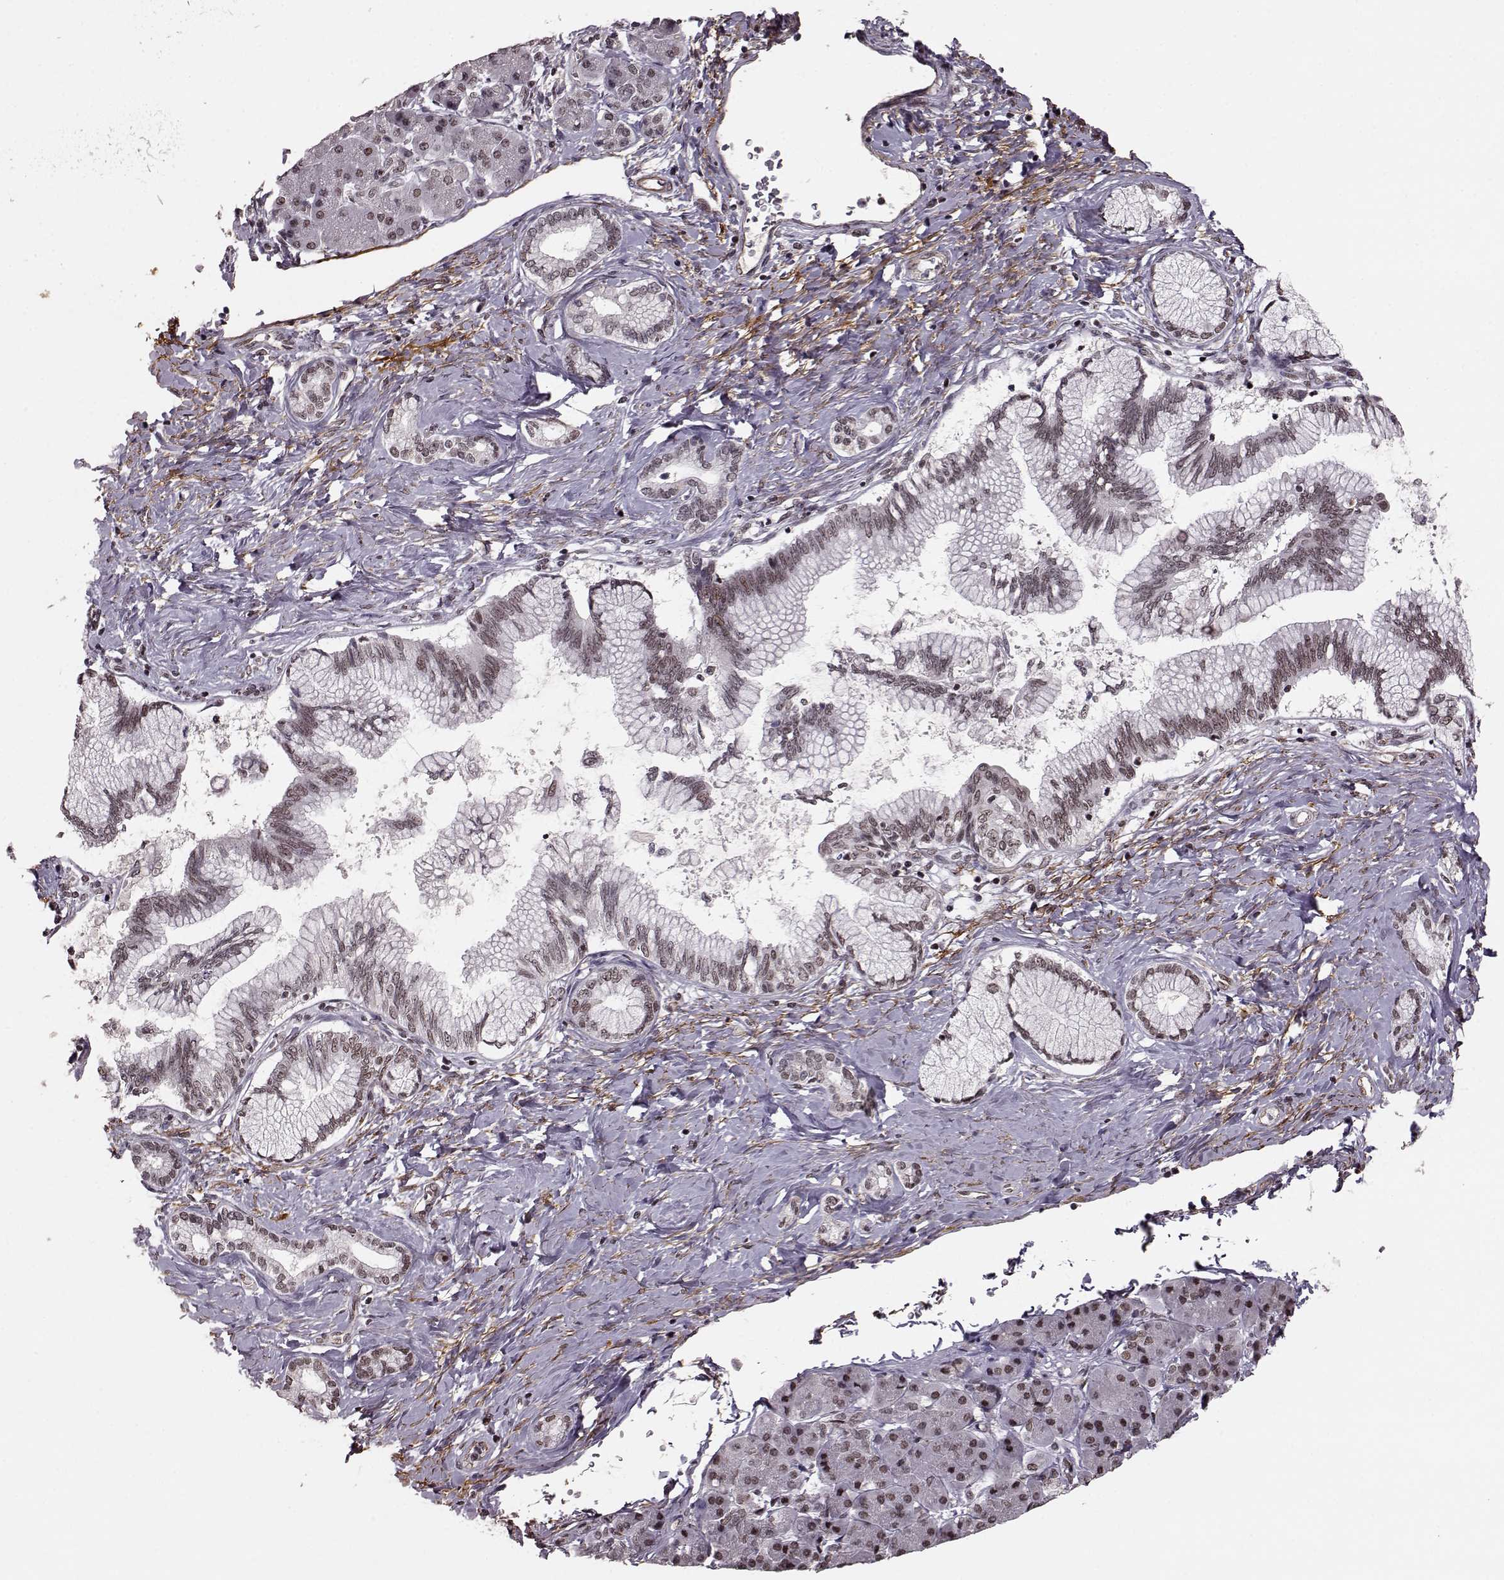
{"staining": {"intensity": "weak", "quantity": ">75%", "location": "nuclear"}, "tissue": "pancreatic cancer", "cell_type": "Tumor cells", "image_type": "cancer", "snomed": [{"axis": "morphology", "description": "Adenocarcinoma, NOS"}, {"axis": "topography", "description": "Pancreas"}], "caption": "Brown immunohistochemical staining in pancreatic cancer shows weak nuclear staining in about >75% of tumor cells.", "gene": "RRAGD", "patient": {"sex": "female", "age": 73}}